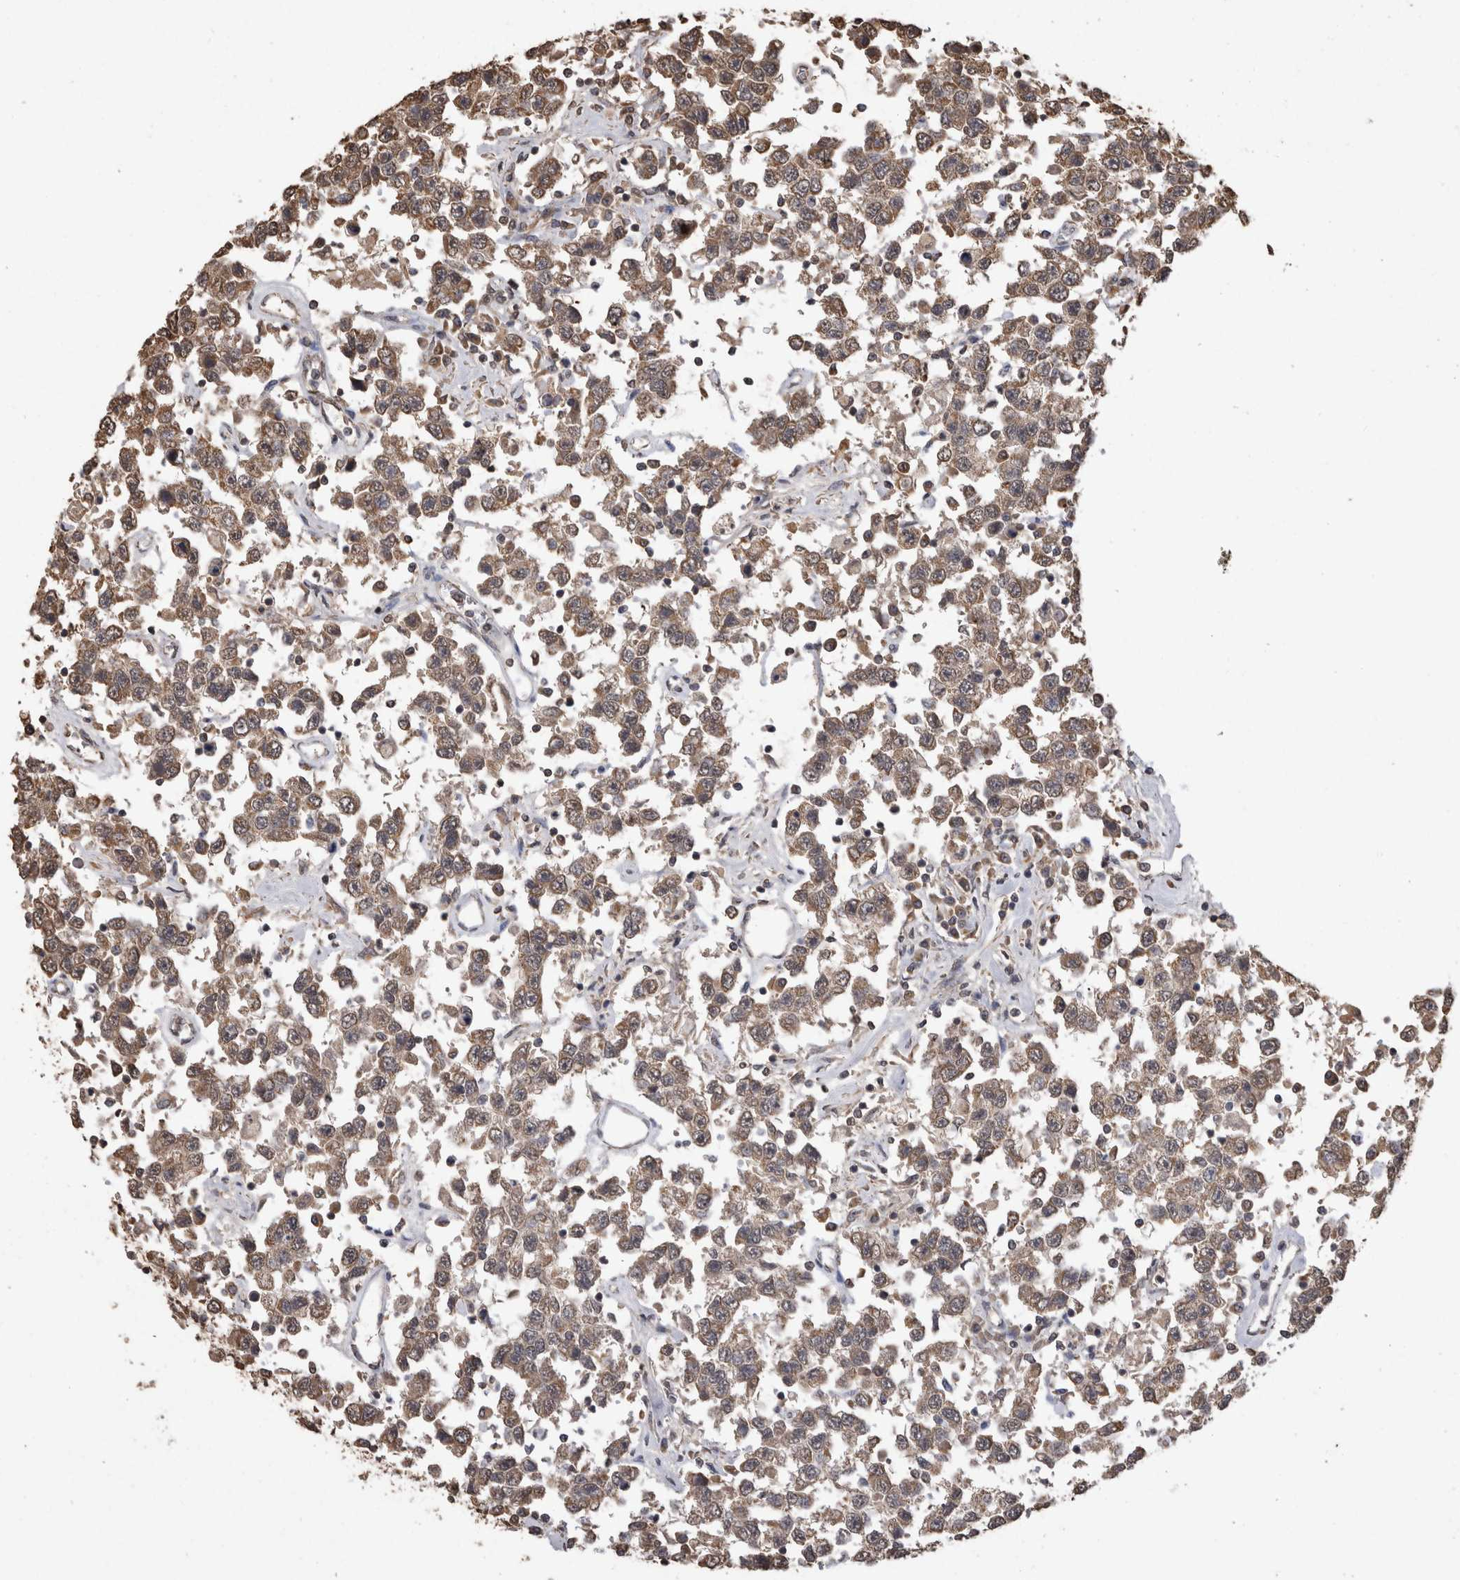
{"staining": {"intensity": "moderate", "quantity": ">75%", "location": "cytoplasmic/membranous"}, "tissue": "testis cancer", "cell_type": "Tumor cells", "image_type": "cancer", "snomed": [{"axis": "morphology", "description": "Seminoma, NOS"}, {"axis": "topography", "description": "Testis"}], "caption": "Testis cancer (seminoma) stained with a protein marker demonstrates moderate staining in tumor cells.", "gene": "SOCS5", "patient": {"sex": "male", "age": 41}}